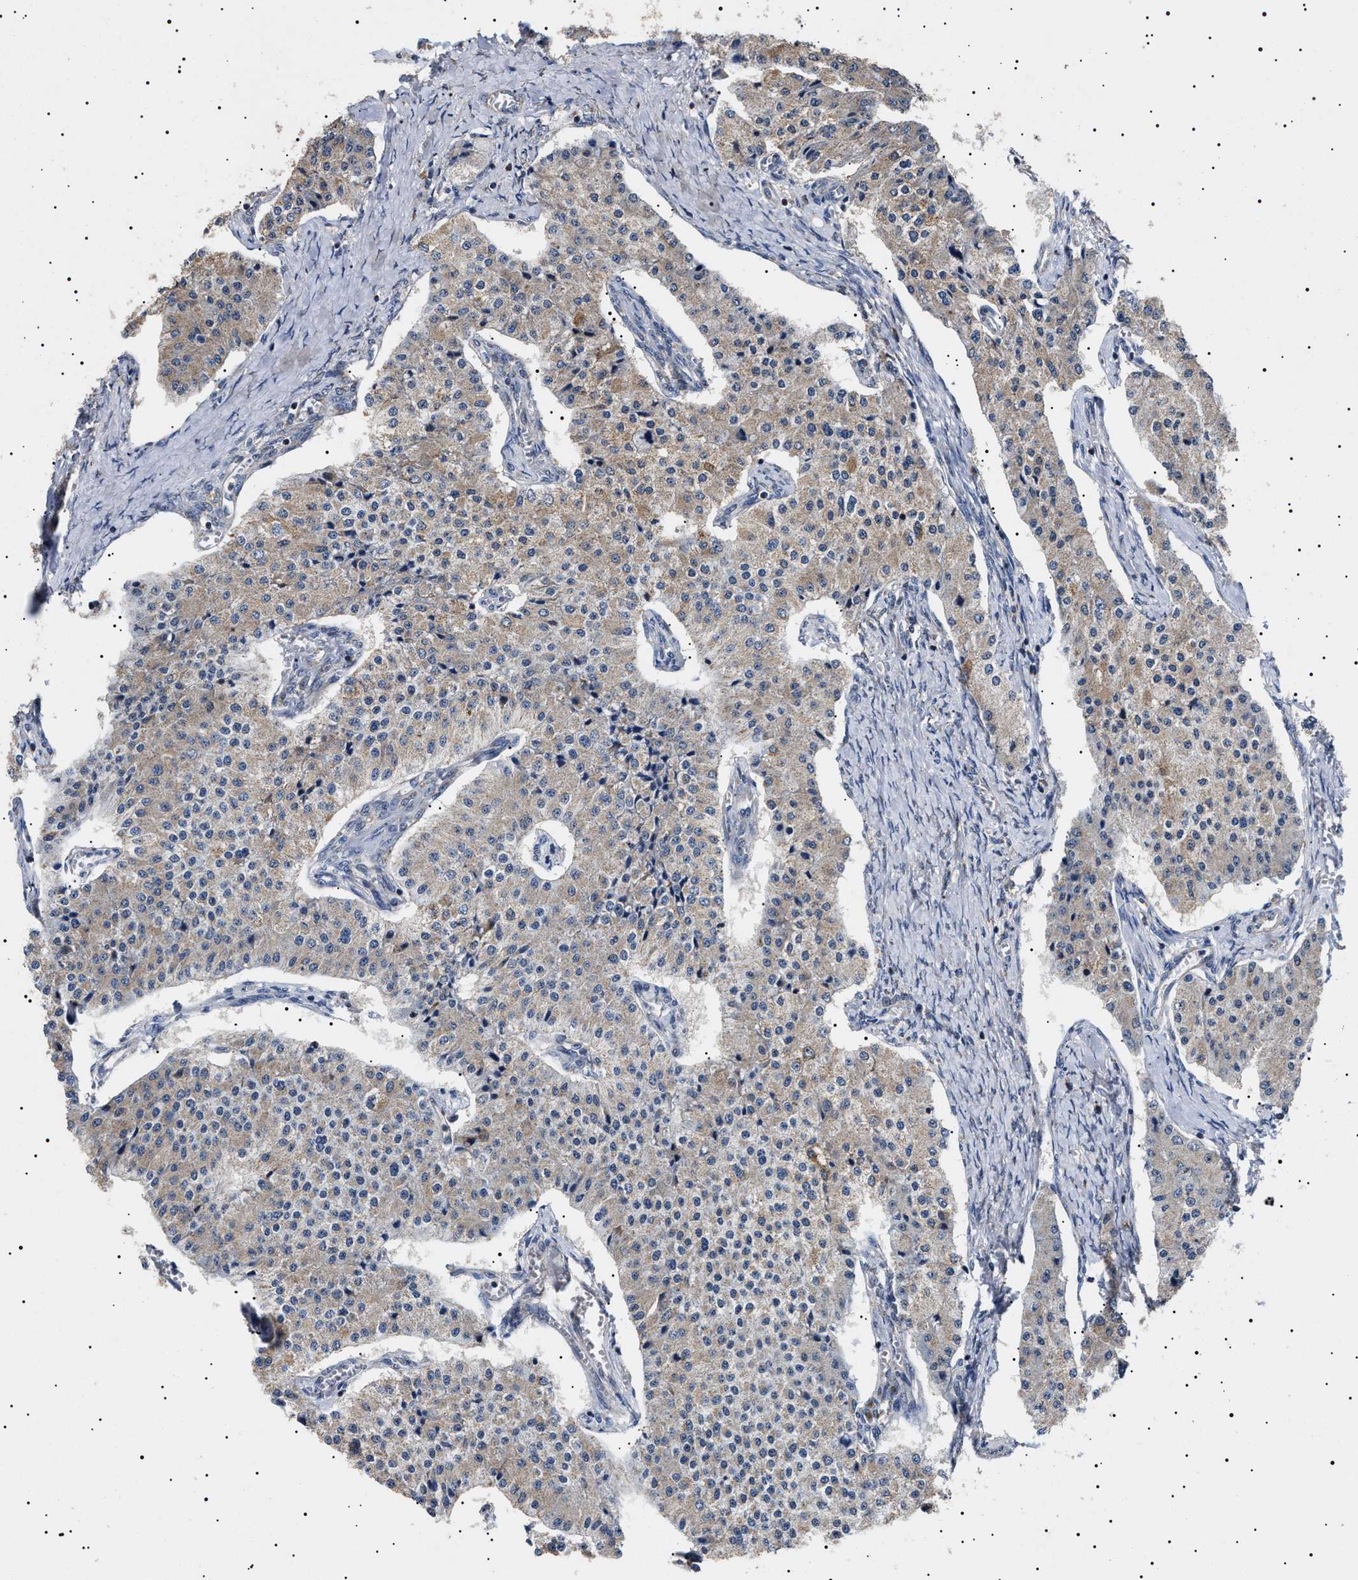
{"staining": {"intensity": "weak", "quantity": "25%-75%", "location": "cytoplasmic/membranous"}, "tissue": "carcinoid", "cell_type": "Tumor cells", "image_type": "cancer", "snomed": [{"axis": "morphology", "description": "Carcinoid, malignant, NOS"}, {"axis": "topography", "description": "Colon"}], "caption": "Human malignant carcinoid stained with a protein marker exhibits weak staining in tumor cells.", "gene": "RAB34", "patient": {"sex": "female", "age": 52}}